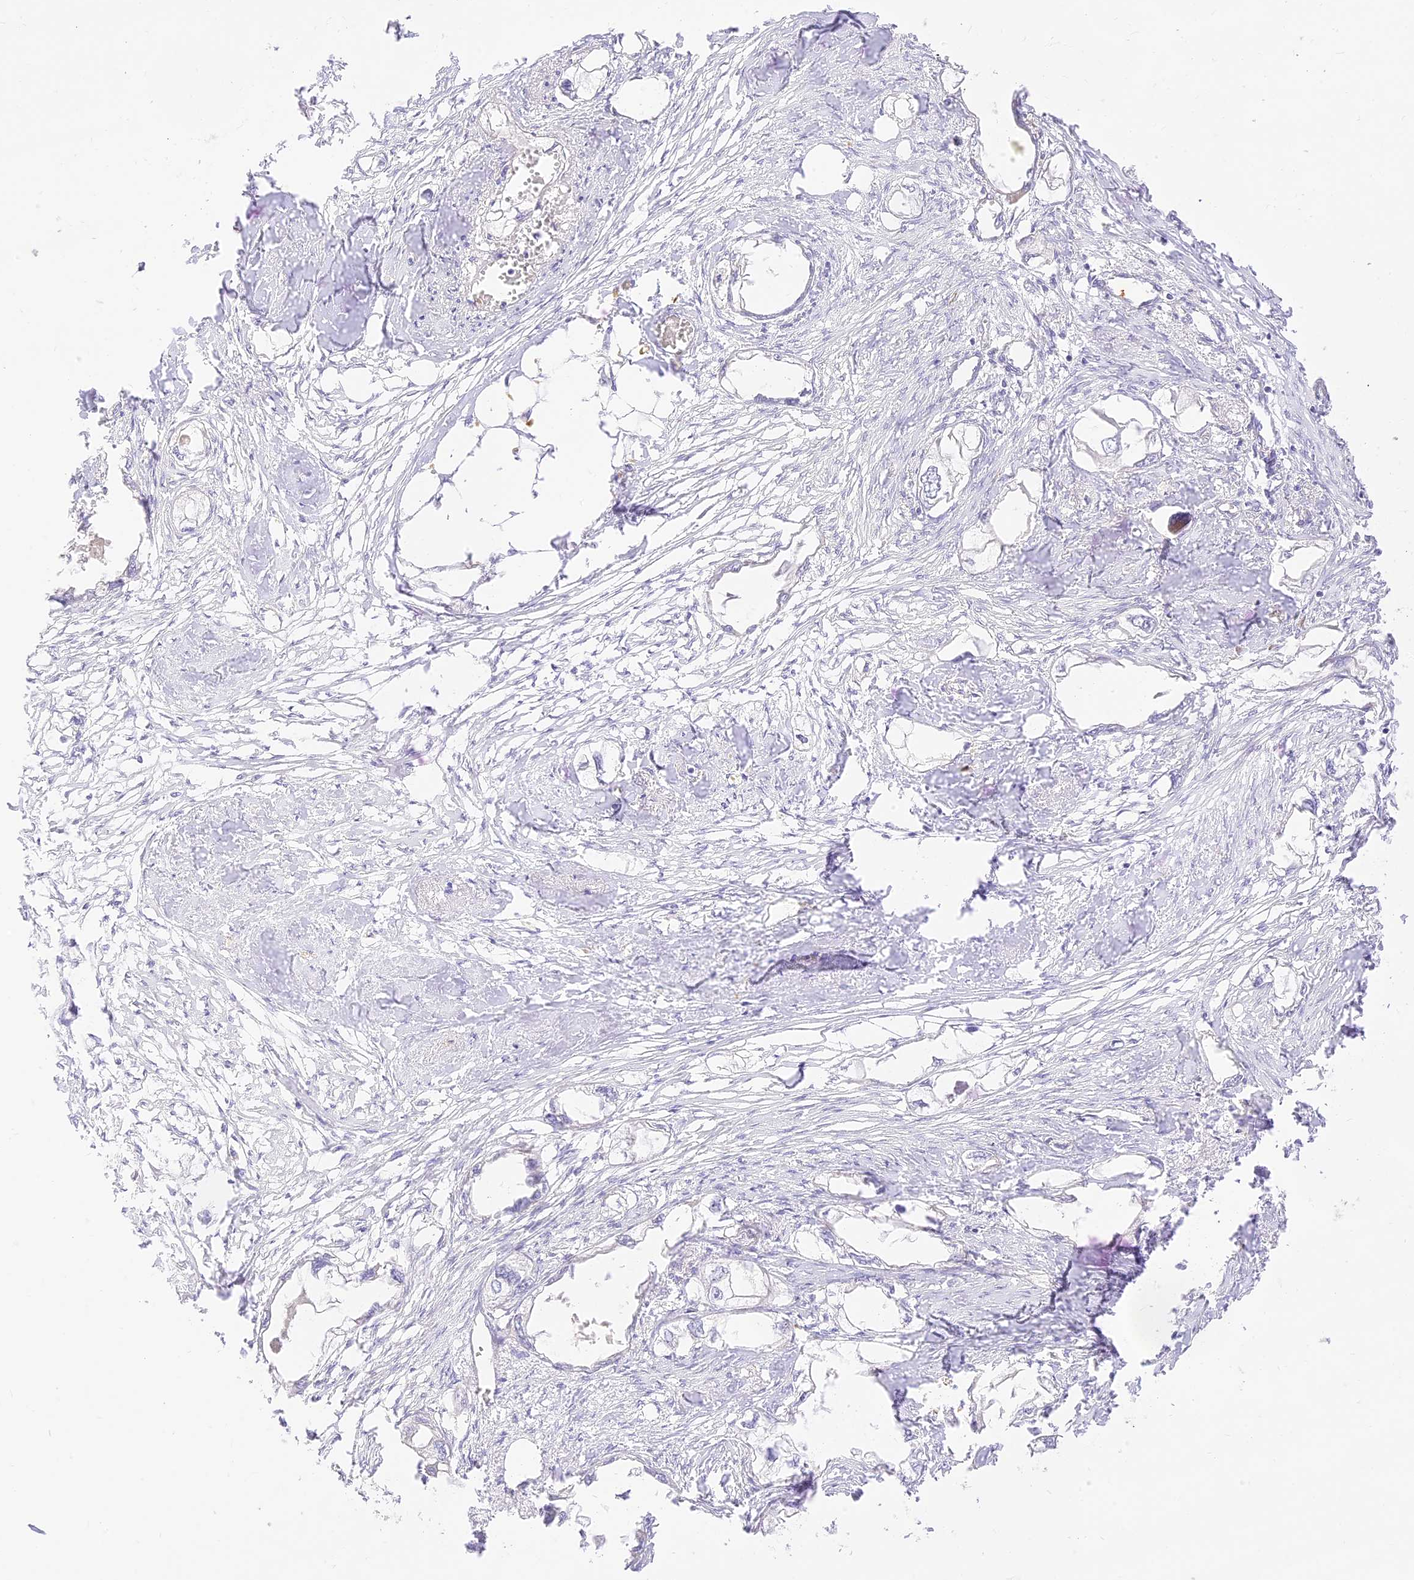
{"staining": {"intensity": "negative", "quantity": "none", "location": "none"}, "tissue": "endometrial cancer", "cell_type": "Tumor cells", "image_type": "cancer", "snomed": [{"axis": "morphology", "description": "Adenocarcinoma, NOS"}, {"axis": "morphology", "description": "Adenocarcinoma, metastatic, NOS"}, {"axis": "topography", "description": "Adipose tissue"}, {"axis": "topography", "description": "Endometrium"}], "caption": "There is no significant positivity in tumor cells of endometrial cancer (metastatic adenocarcinoma).", "gene": "LRRC15", "patient": {"sex": "female", "age": 67}}